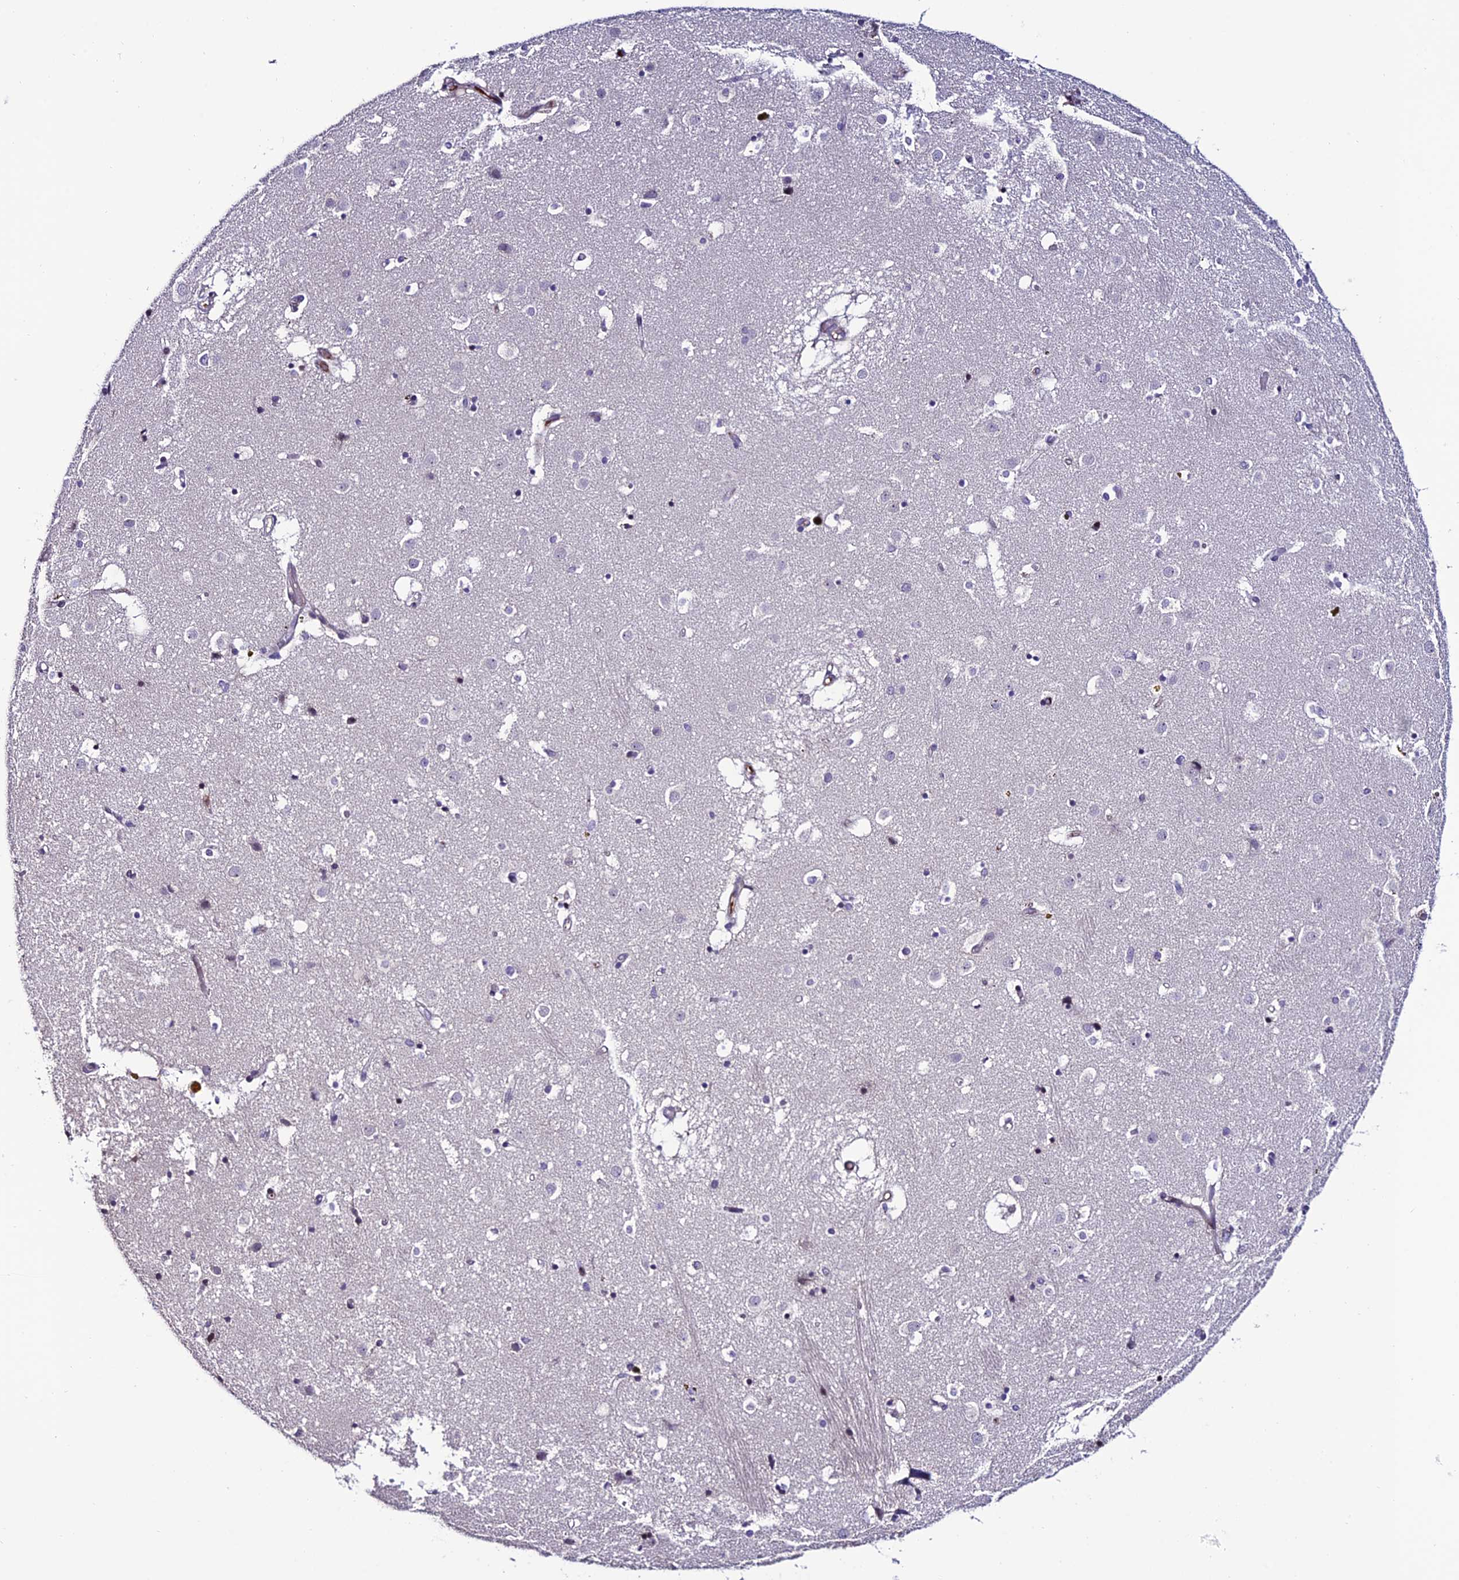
{"staining": {"intensity": "negative", "quantity": "none", "location": "none"}, "tissue": "caudate", "cell_type": "Glial cells", "image_type": "normal", "snomed": [{"axis": "morphology", "description": "Normal tissue, NOS"}, {"axis": "topography", "description": "Lateral ventricle wall"}], "caption": "IHC histopathology image of normal caudate: human caudate stained with DAB reveals no significant protein expression in glial cells.", "gene": "ARHGEF18", "patient": {"sex": "male", "age": 70}}